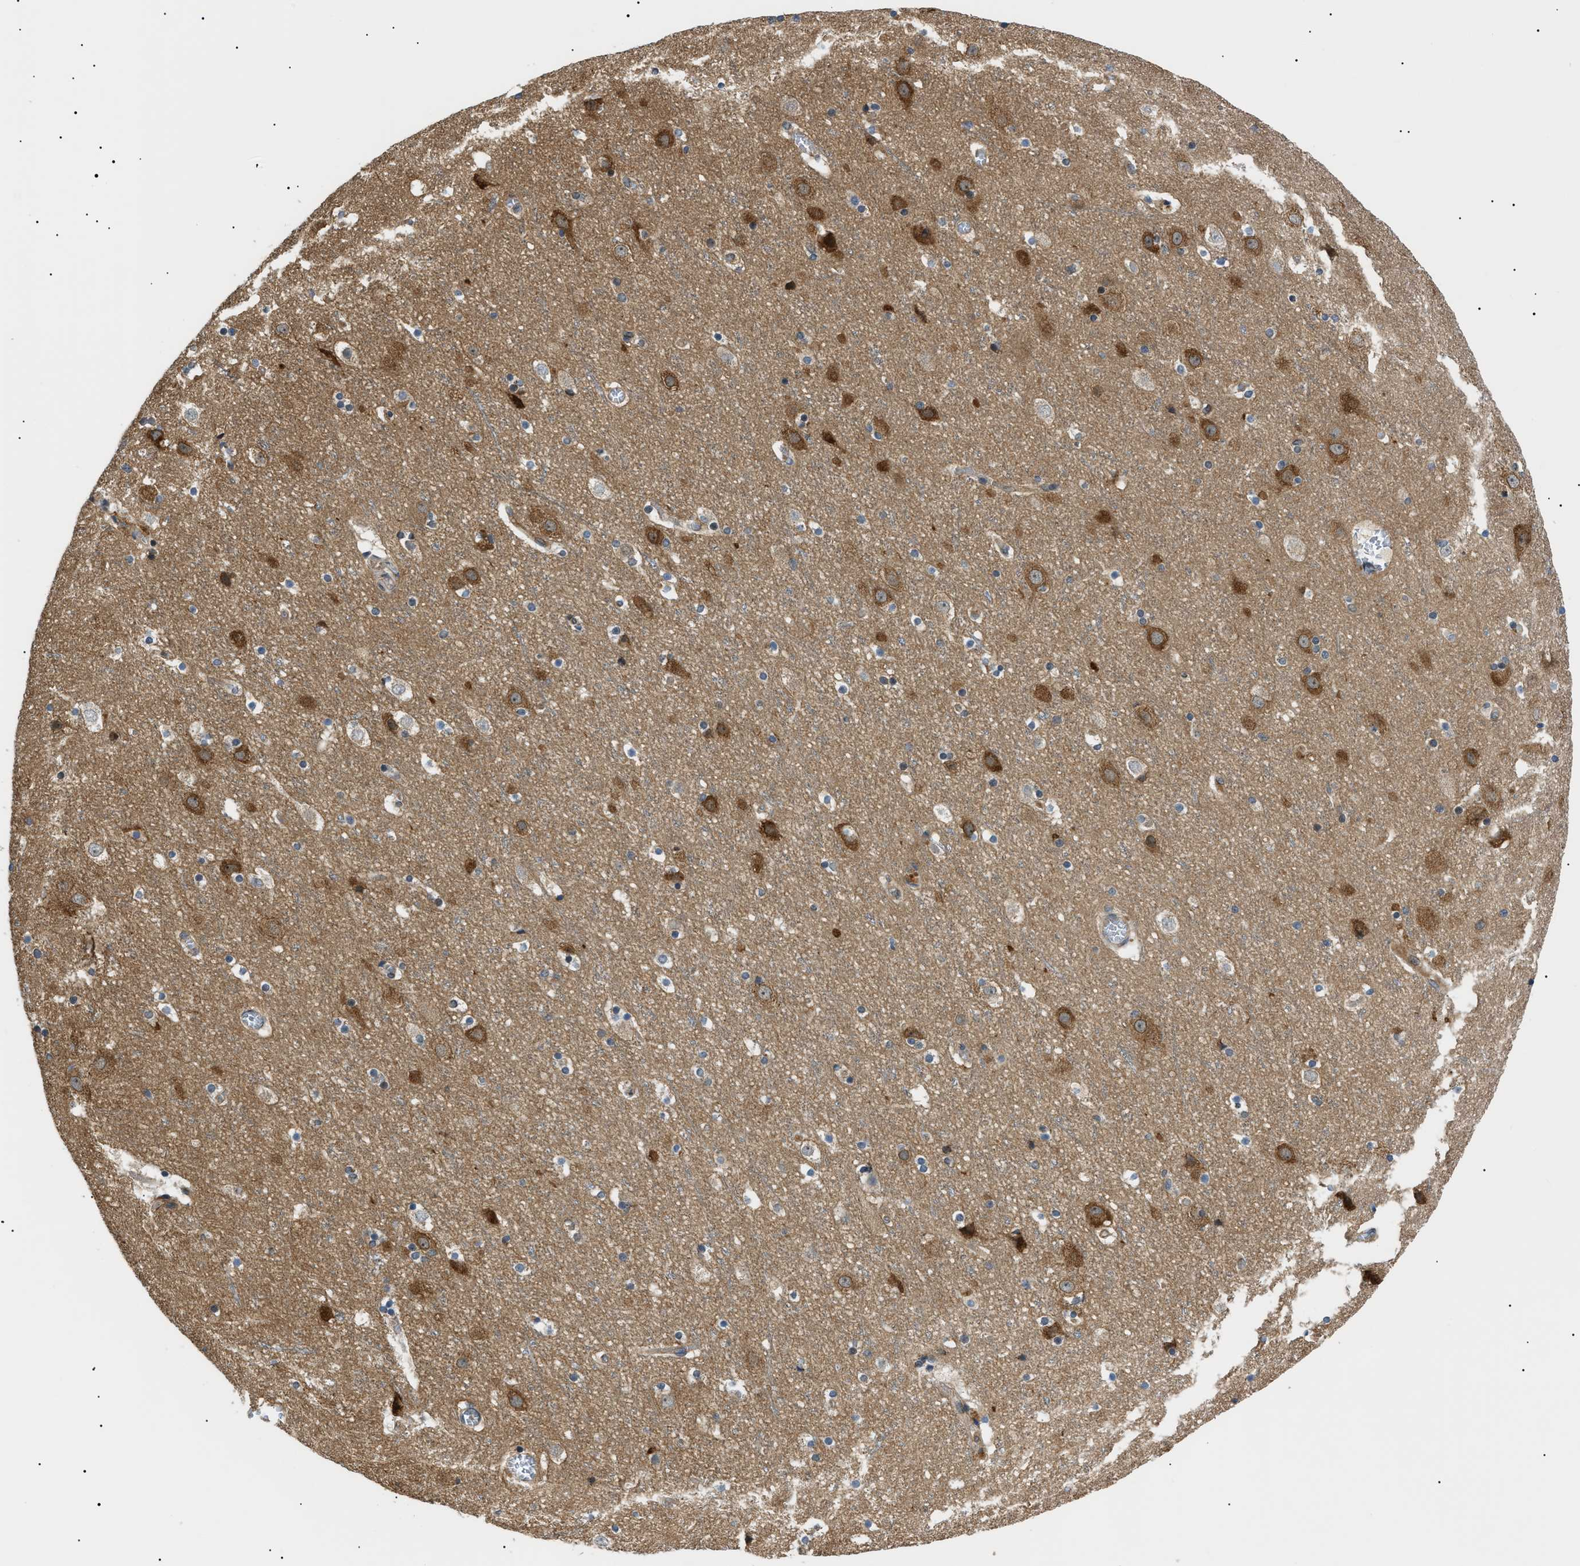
{"staining": {"intensity": "moderate", "quantity": ">75%", "location": "cytoplasmic/membranous"}, "tissue": "cerebral cortex", "cell_type": "Endothelial cells", "image_type": "normal", "snomed": [{"axis": "morphology", "description": "Normal tissue, NOS"}, {"axis": "topography", "description": "Cerebral cortex"}], "caption": "Benign cerebral cortex reveals moderate cytoplasmic/membranous staining in about >75% of endothelial cells, visualized by immunohistochemistry. (IHC, brightfield microscopy, high magnification).", "gene": "SRPK1", "patient": {"sex": "male", "age": 45}}